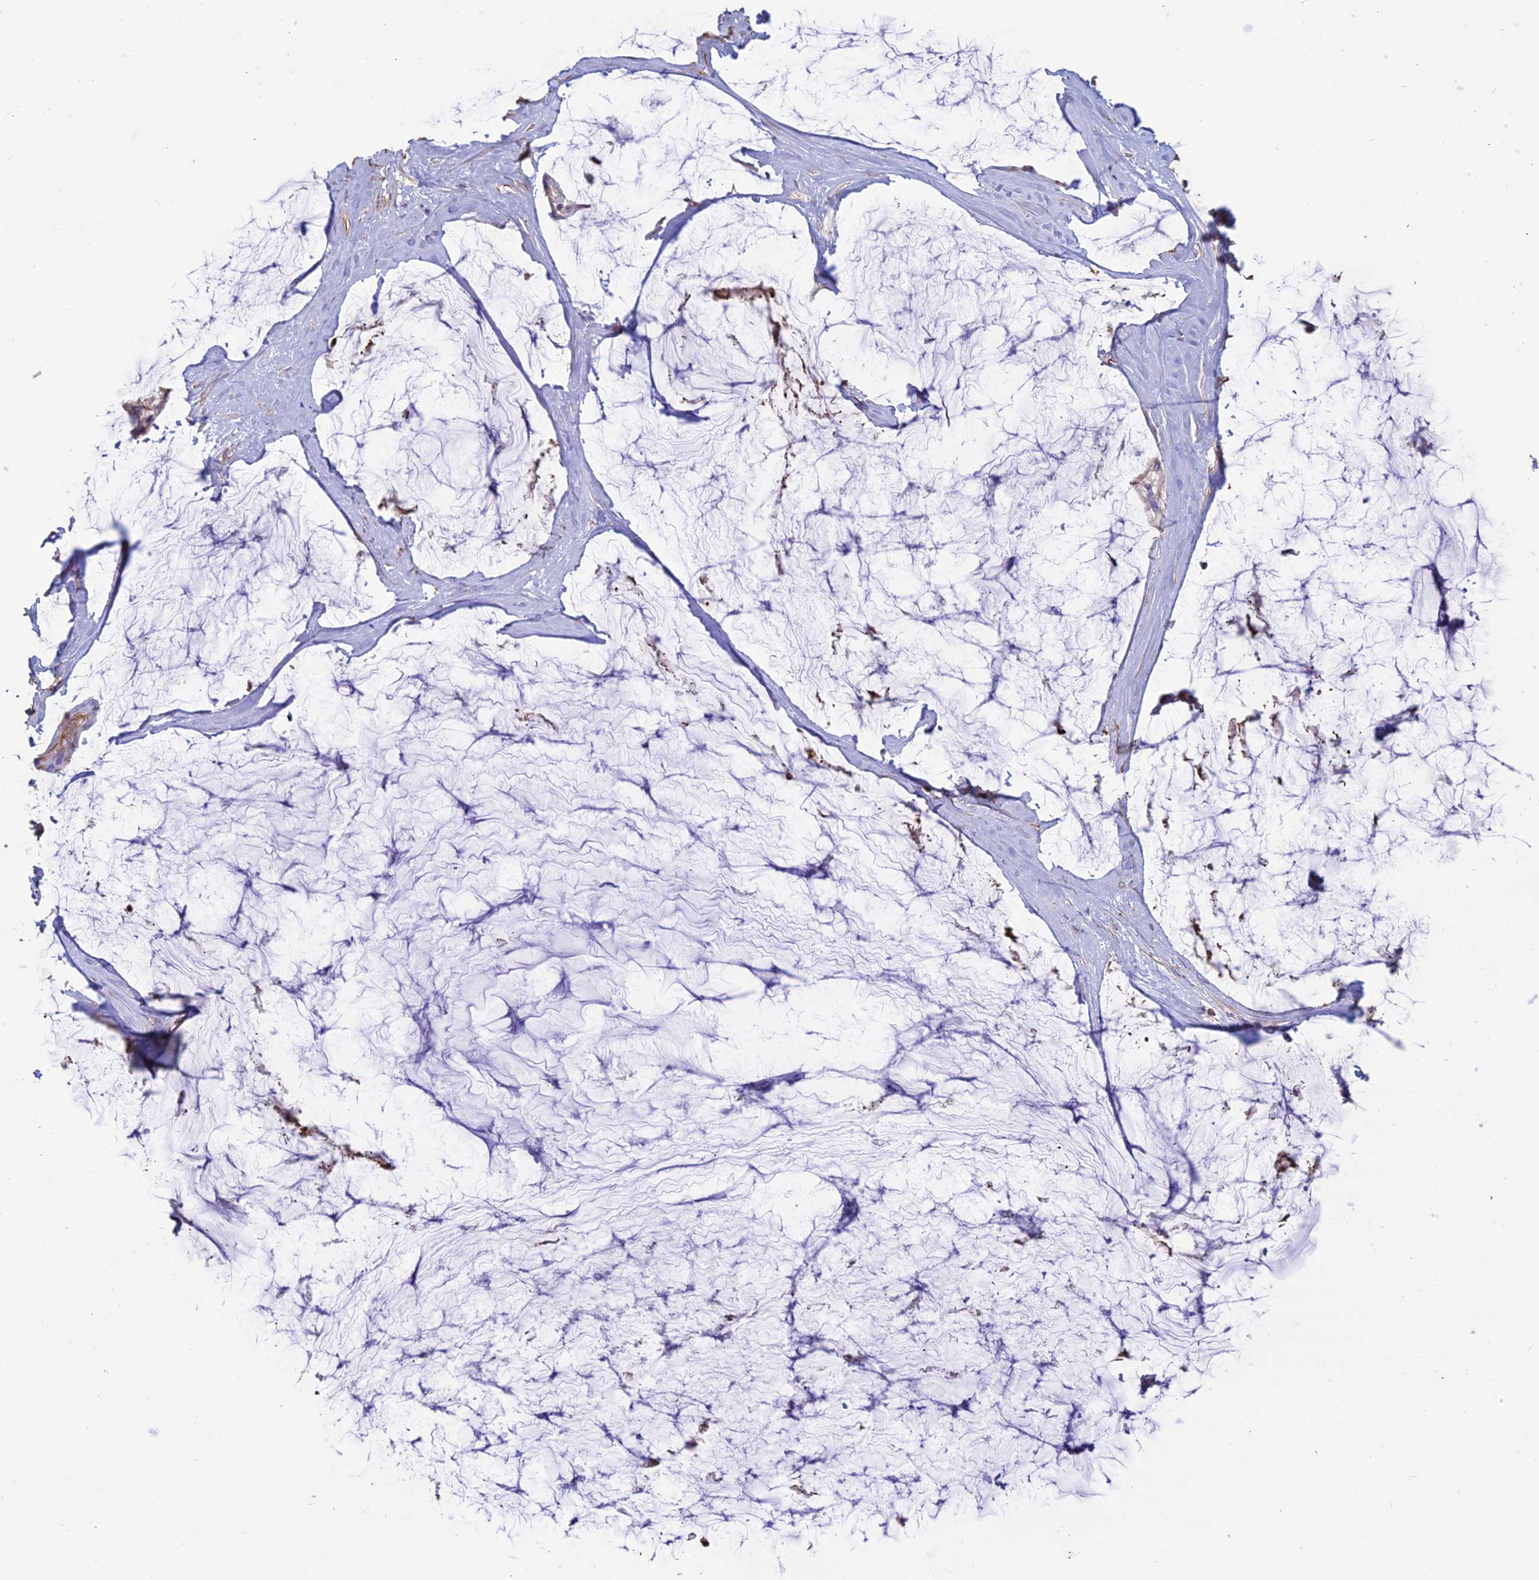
{"staining": {"intensity": "weak", "quantity": "<25%", "location": "cytoplasmic/membranous"}, "tissue": "ovarian cancer", "cell_type": "Tumor cells", "image_type": "cancer", "snomed": [{"axis": "morphology", "description": "Cystadenocarcinoma, mucinous, NOS"}, {"axis": "topography", "description": "Ovary"}], "caption": "A histopathology image of human ovarian mucinous cystadenocarcinoma is negative for staining in tumor cells.", "gene": "CCDC148", "patient": {"sex": "female", "age": 39}}